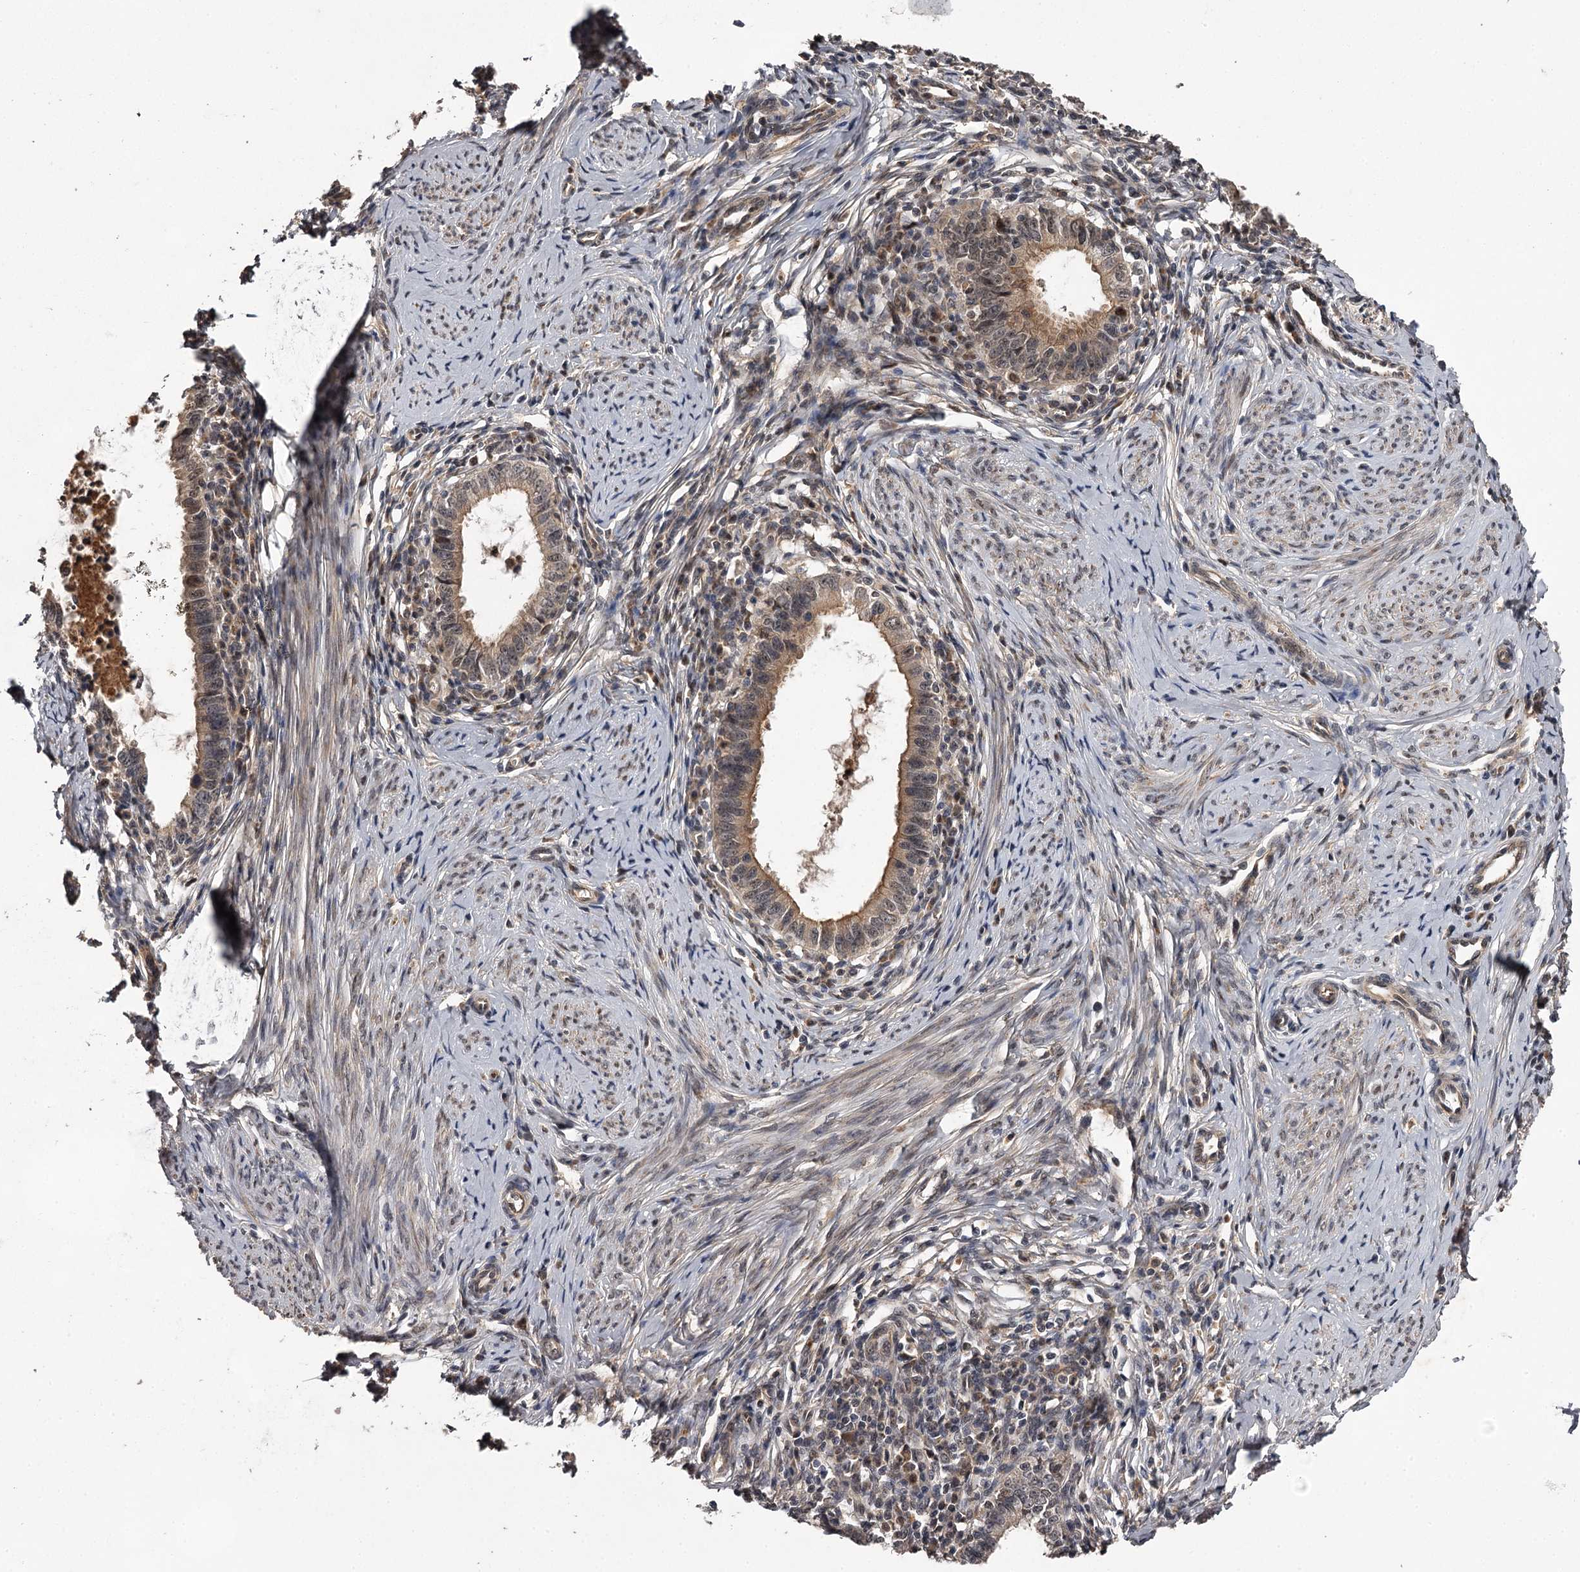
{"staining": {"intensity": "weak", "quantity": "25%-75%", "location": "cytoplasmic/membranous"}, "tissue": "cervical cancer", "cell_type": "Tumor cells", "image_type": "cancer", "snomed": [{"axis": "morphology", "description": "Adenocarcinoma, NOS"}, {"axis": "topography", "description": "Cervix"}], "caption": "A brown stain shows weak cytoplasmic/membranous staining of a protein in human adenocarcinoma (cervical) tumor cells.", "gene": "MAML3", "patient": {"sex": "female", "age": 36}}